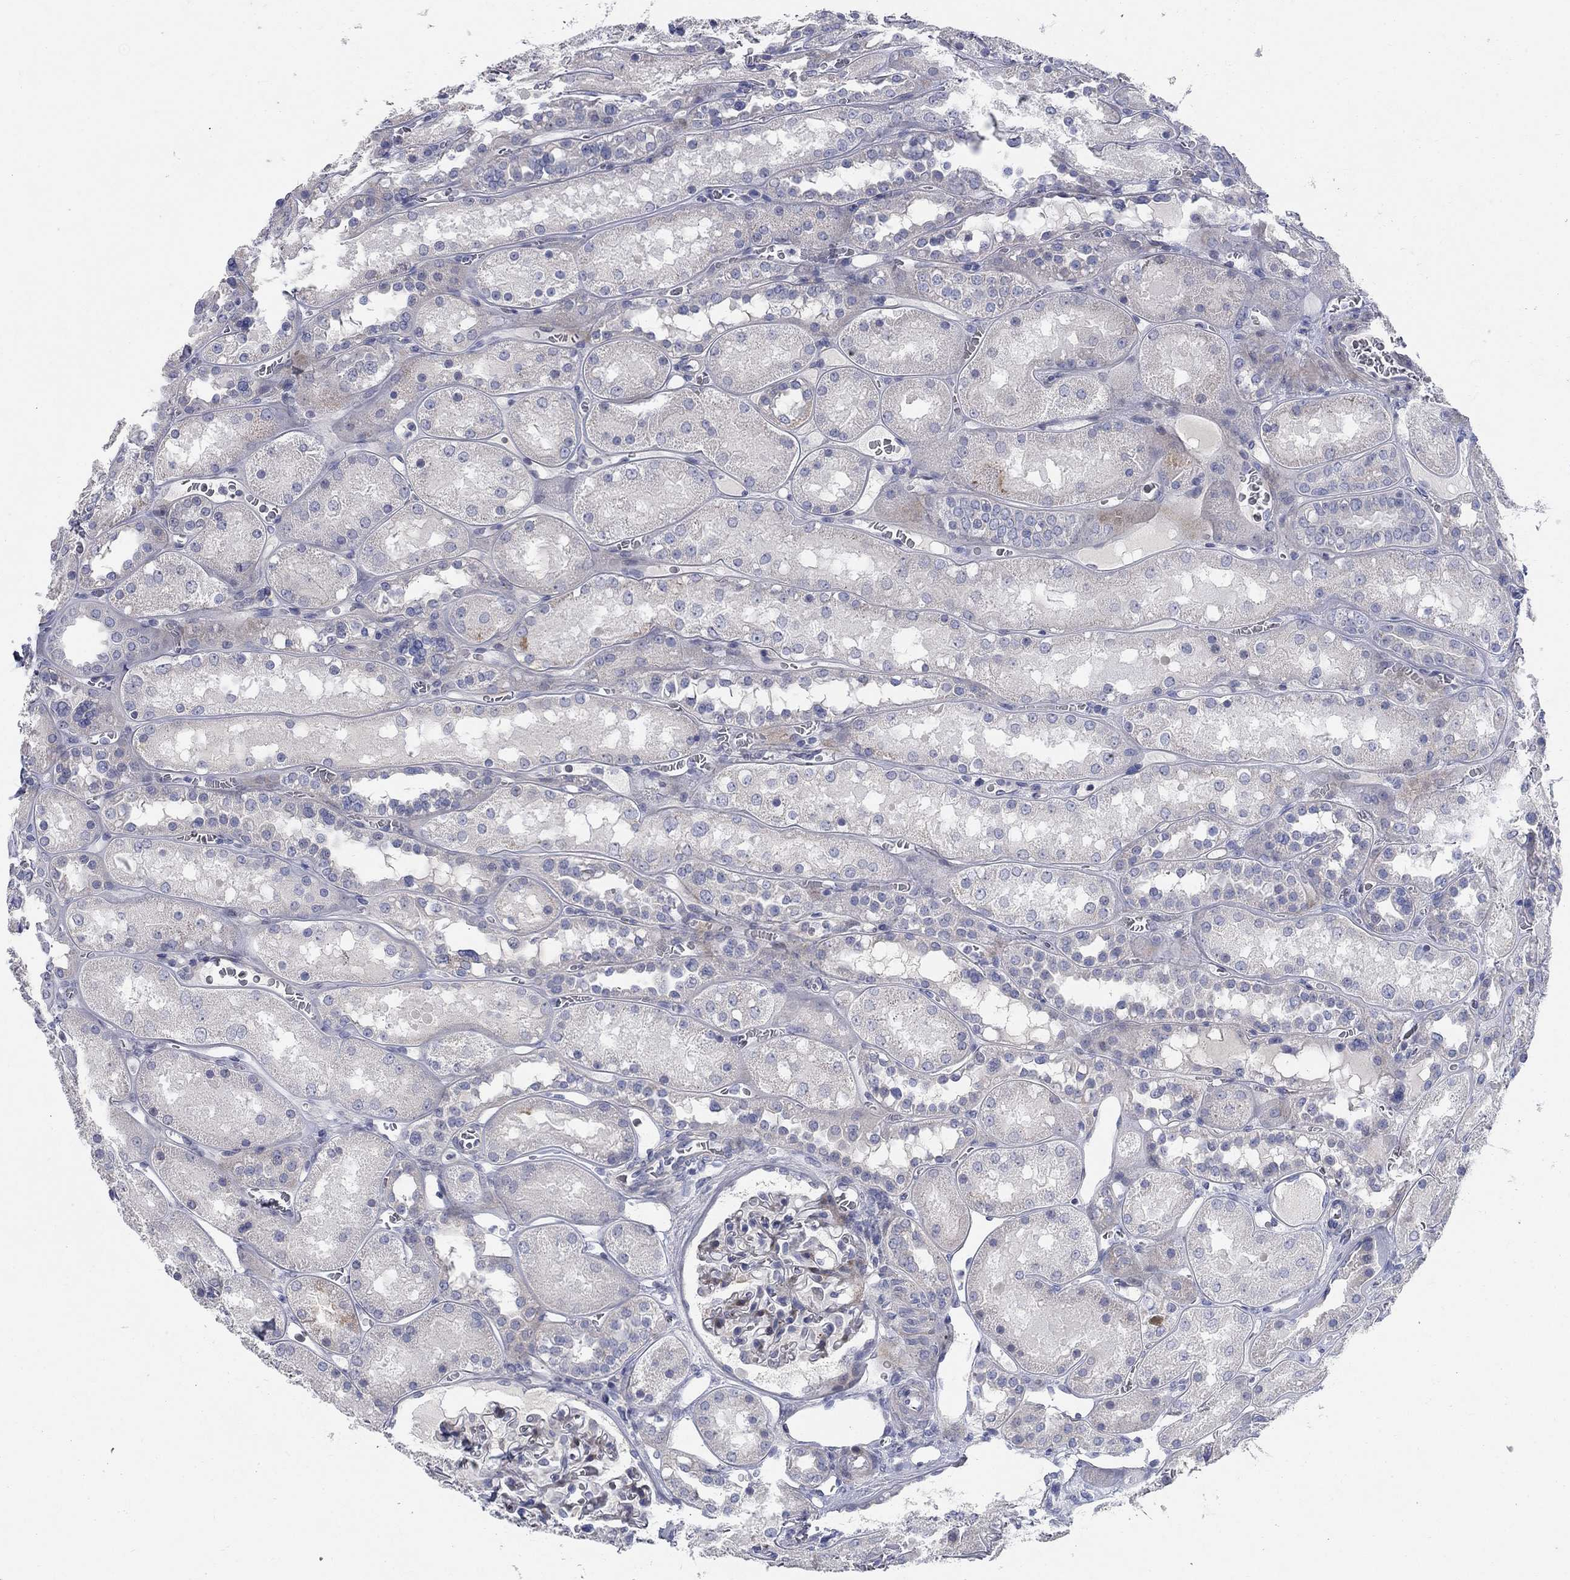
{"staining": {"intensity": "negative", "quantity": "none", "location": "none"}, "tissue": "kidney", "cell_type": "Cells in glomeruli", "image_type": "normal", "snomed": [{"axis": "morphology", "description": "Normal tissue, NOS"}, {"axis": "topography", "description": "Kidney"}], "caption": "High power microscopy histopathology image of an IHC micrograph of normal kidney, revealing no significant positivity in cells in glomeruli. The staining was performed using DAB to visualize the protein expression in brown, while the nuclei were stained in blue with hematoxylin (Magnification: 20x).", "gene": "DNER", "patient": {"sex": "male", "age": 73}}